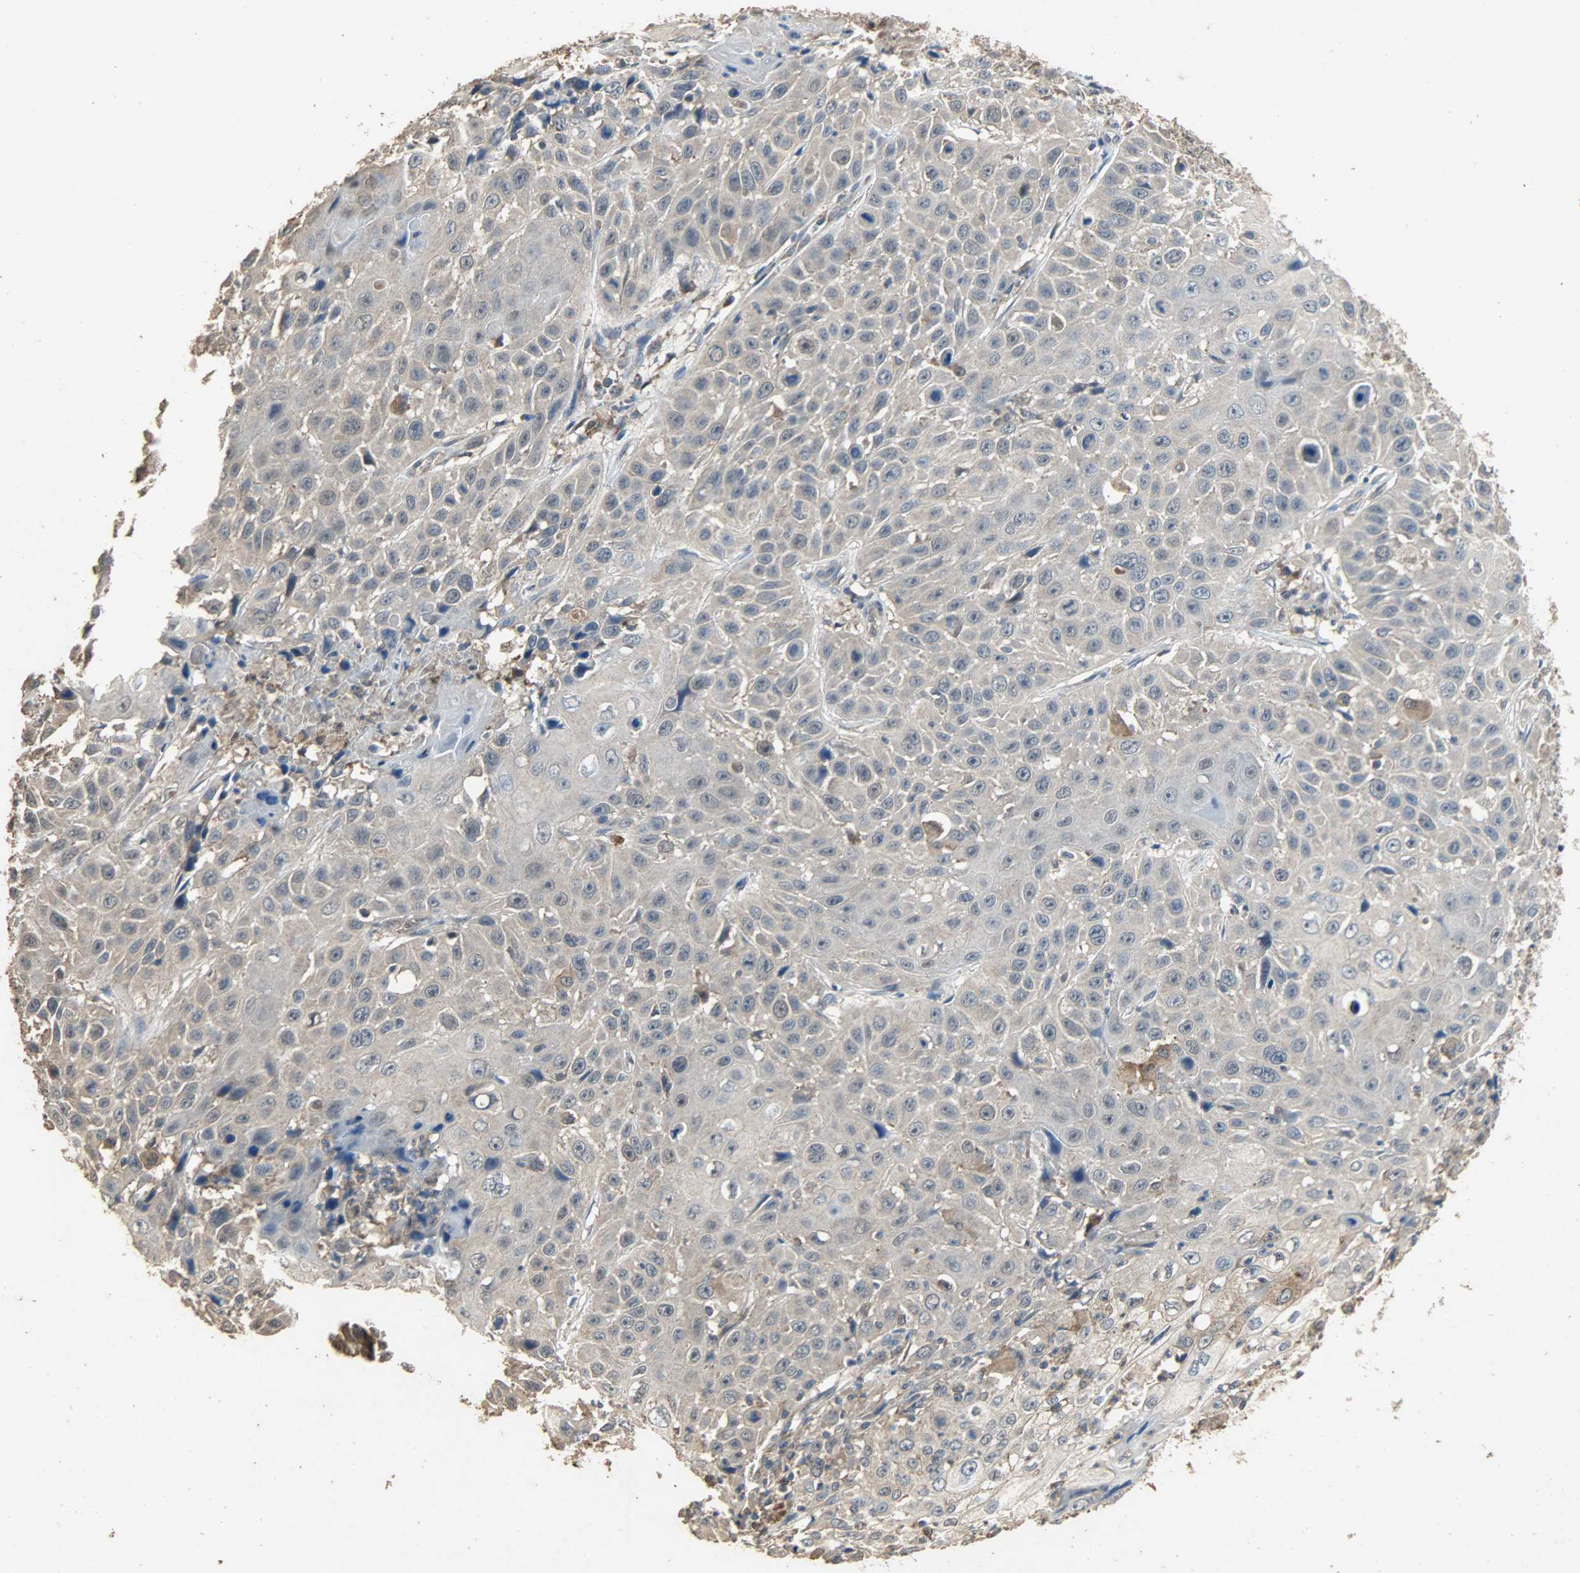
{"staining": {"intensity": "weak", "quantity": ">75%", "location": "cytoplasmic/membranous"}, "tissue": "cervical cancer", "cell_type": "Tumor cells", "image_type": "cancer", "snomed": [{"axis": "morphology", "description": "Squamous cell carcinoma, NOS"}, {"axis": "topography", "description": "Cervix"}], "caption": "The histopathology image exhibits immunohistochemical staining of cervical cancer. There is weak cytoplasmic/membranous staining is identified in about >75% of tumor cells.", "gene": "CDKN2C", "patient": {"sex": "female", "age": 39}}